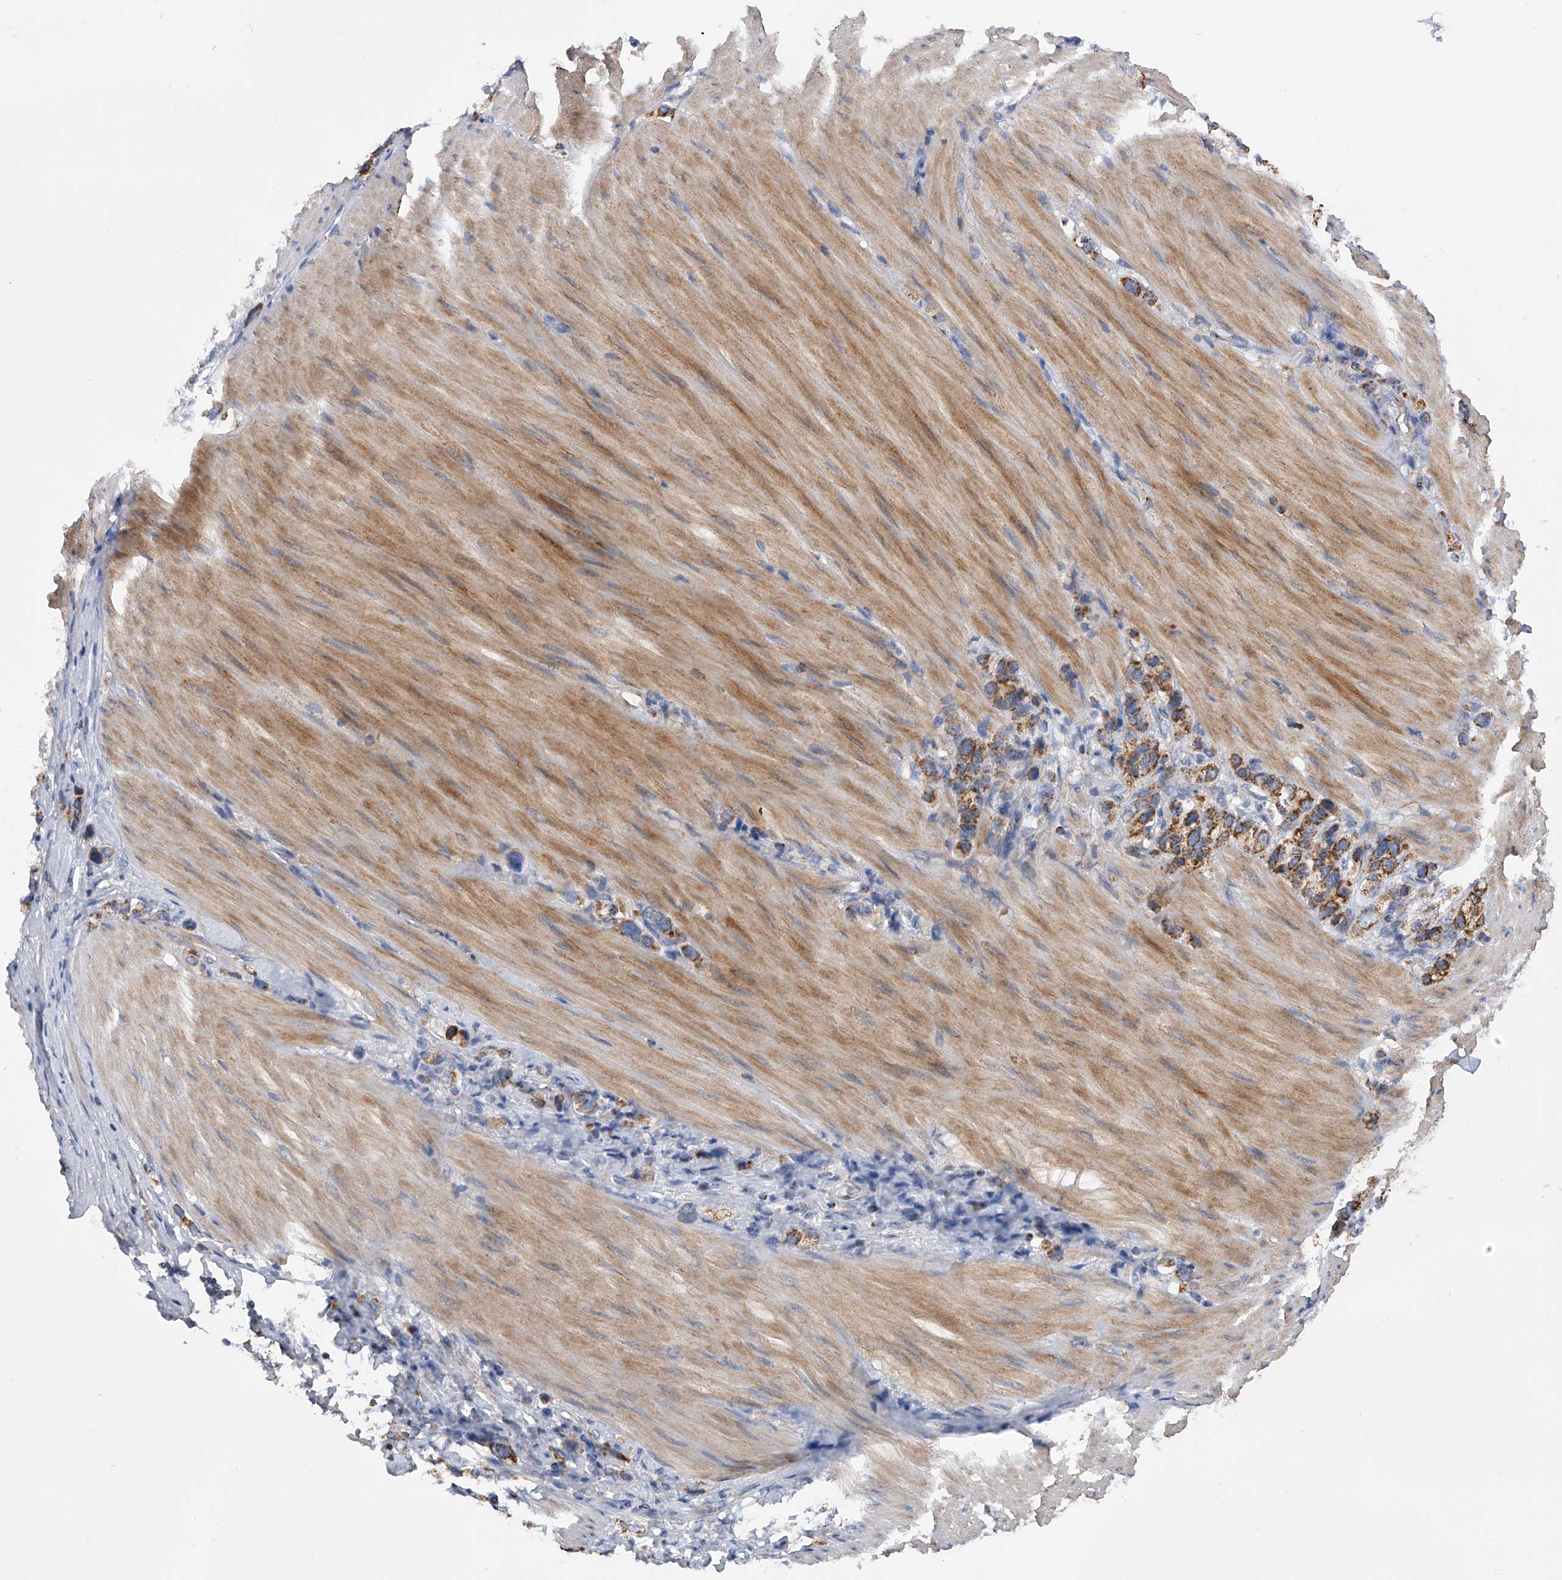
{"staining": {"intensity": "strong", "quantity": ">75%", "location": "cytoplasmic/membranous"}, "tissue": "stomach cancer", "cell_type": "Tumor cells", "image_type": "cancer", "snomed": [{"axis": "morphology", "description": "Adenocarcinoma, NOS"}, {"axis": "topography", "description": "Stomach"}], "caption": "An immunohistochemistry histopathology image of neoplastic tissue is shown. Protein staining in brown labels strong cytoplasmic/membranous positivity in stomach adenocarcinoma within tumor cells.", "gene": "PDSS2", "patient": {"sex": "female", "age": 65}}